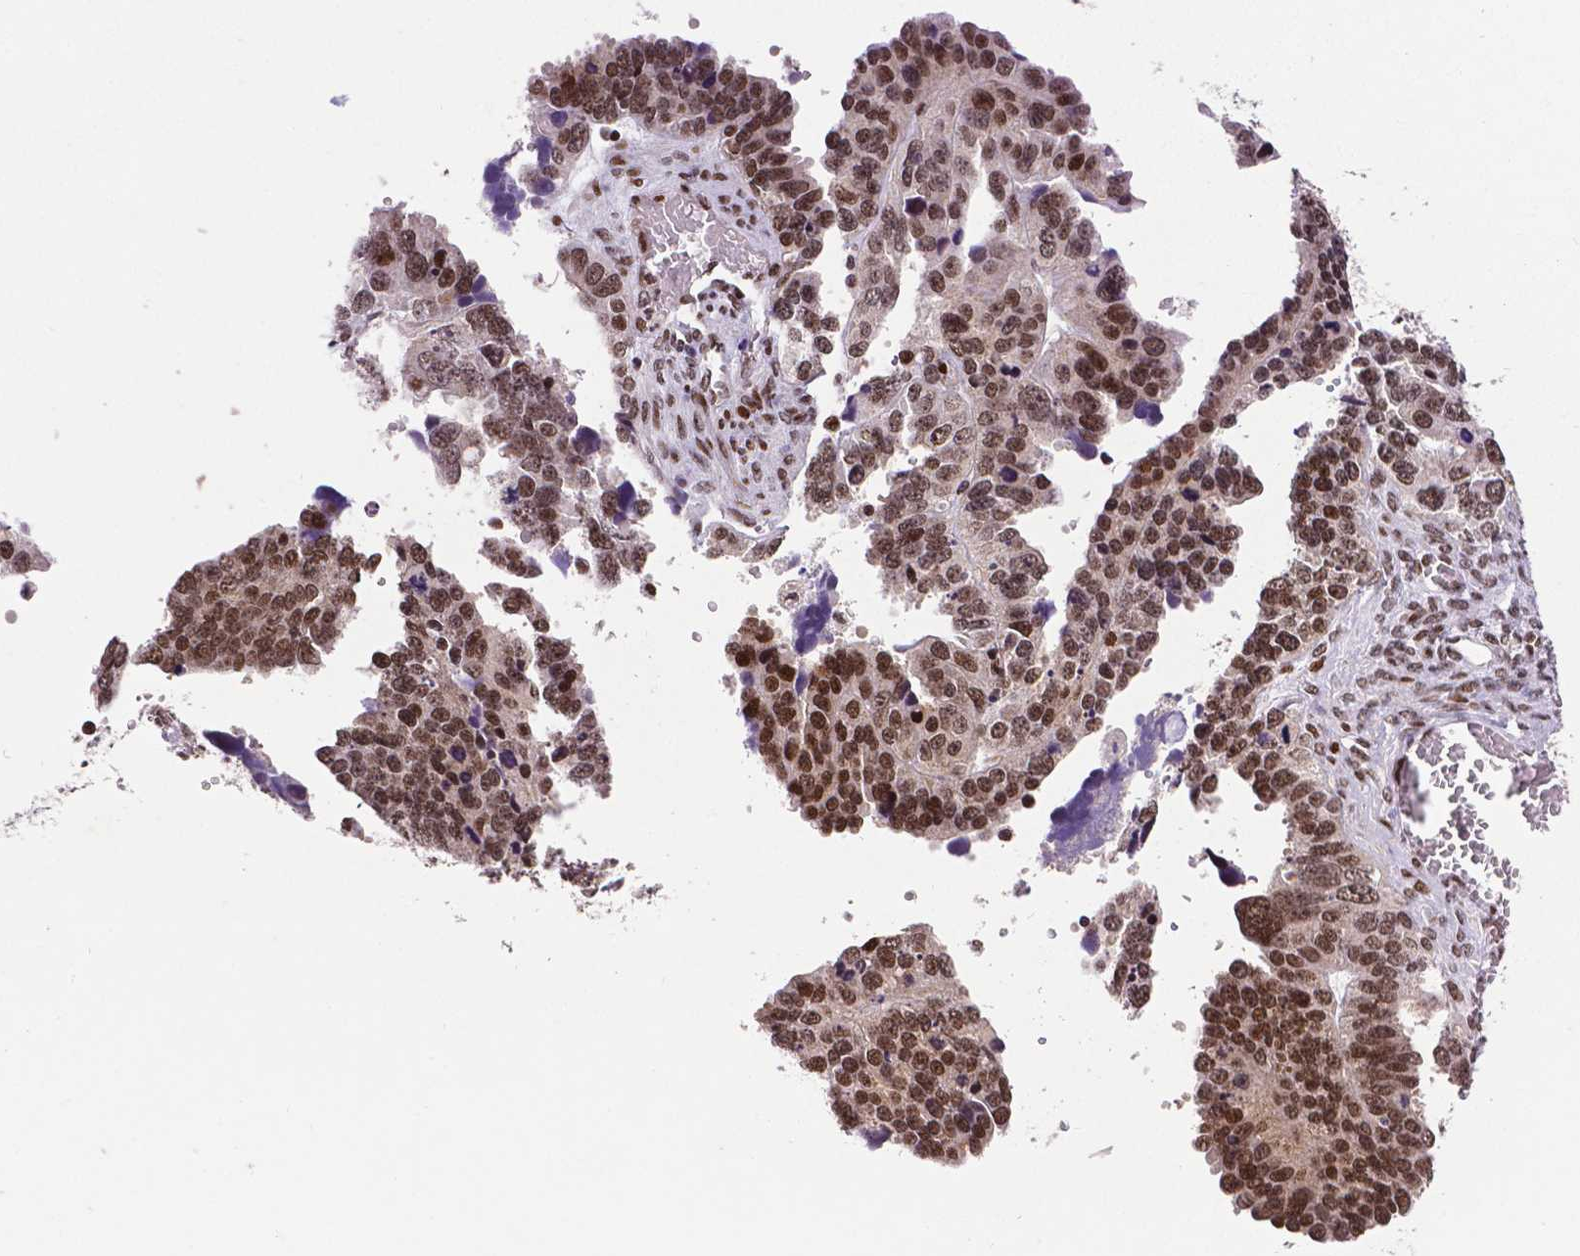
{"staining": {"intensity": "moderate", "quantity": ">75%", "location": "nuclear"}, "tissue": "ovarian cancer", "cell_type": "Tumor cells", "image_type": "cancer", "snomed": [{"axis": "morphology", "description": "Cystadenocarcinoma, serous, NOS"}, {"axis": "topography", "description": "Ovary"}], "caption": "Immunohistochemical staining of serous cystadenocarcinoma (ovarian) demonstrates medium levels of moderate nuclear protein positivity in approximately >75% of tumor cells. (brown staining indicates protein expression, while blue staining denotes nuclei).", "gene": "CTCF", "patient": {"sex": "female", "age": 76}}